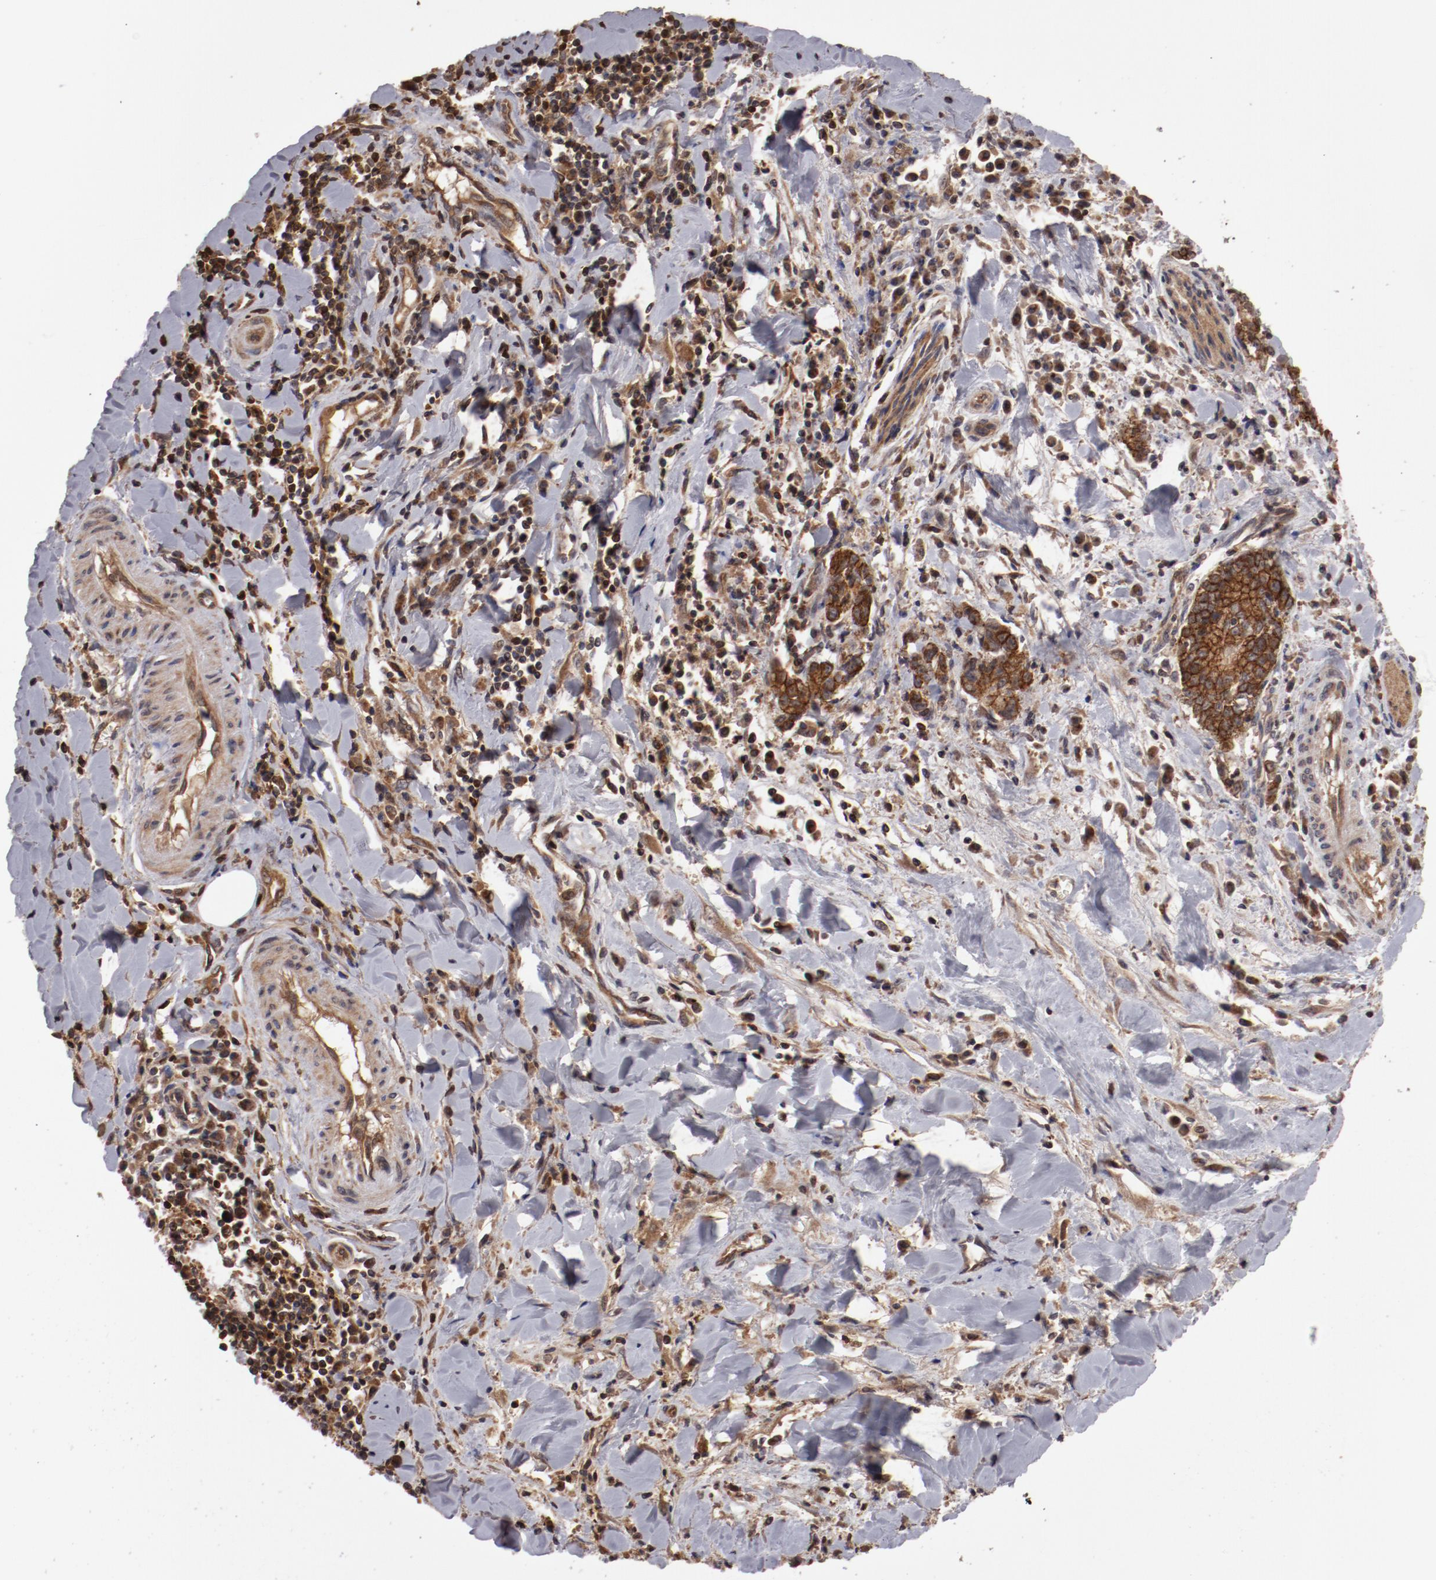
{"staining": {"intensity": "strong", "quantity": ">75%", "location": "cytoplasmic/membranous"}, "tissue": "liver cancer", "cell_type": "Tumor cells", "image_type": "cancer", "snomed": [{"axis": "morphology", "description": "Cholangiocarcinoma"}, {"axis": "topography", "description": "Liver"}], "caption": "Tumor cells show high levels of strong cytoplasmic/membranous positivity in approximately >75% of cells in human liver cancer. (DAB (3,3'-diaminobenzidine) = brown stain, brightfield microscopy at high magnification).", "gene": "RPS6KA6", "patient": {"sex": "male", "age": 57}}